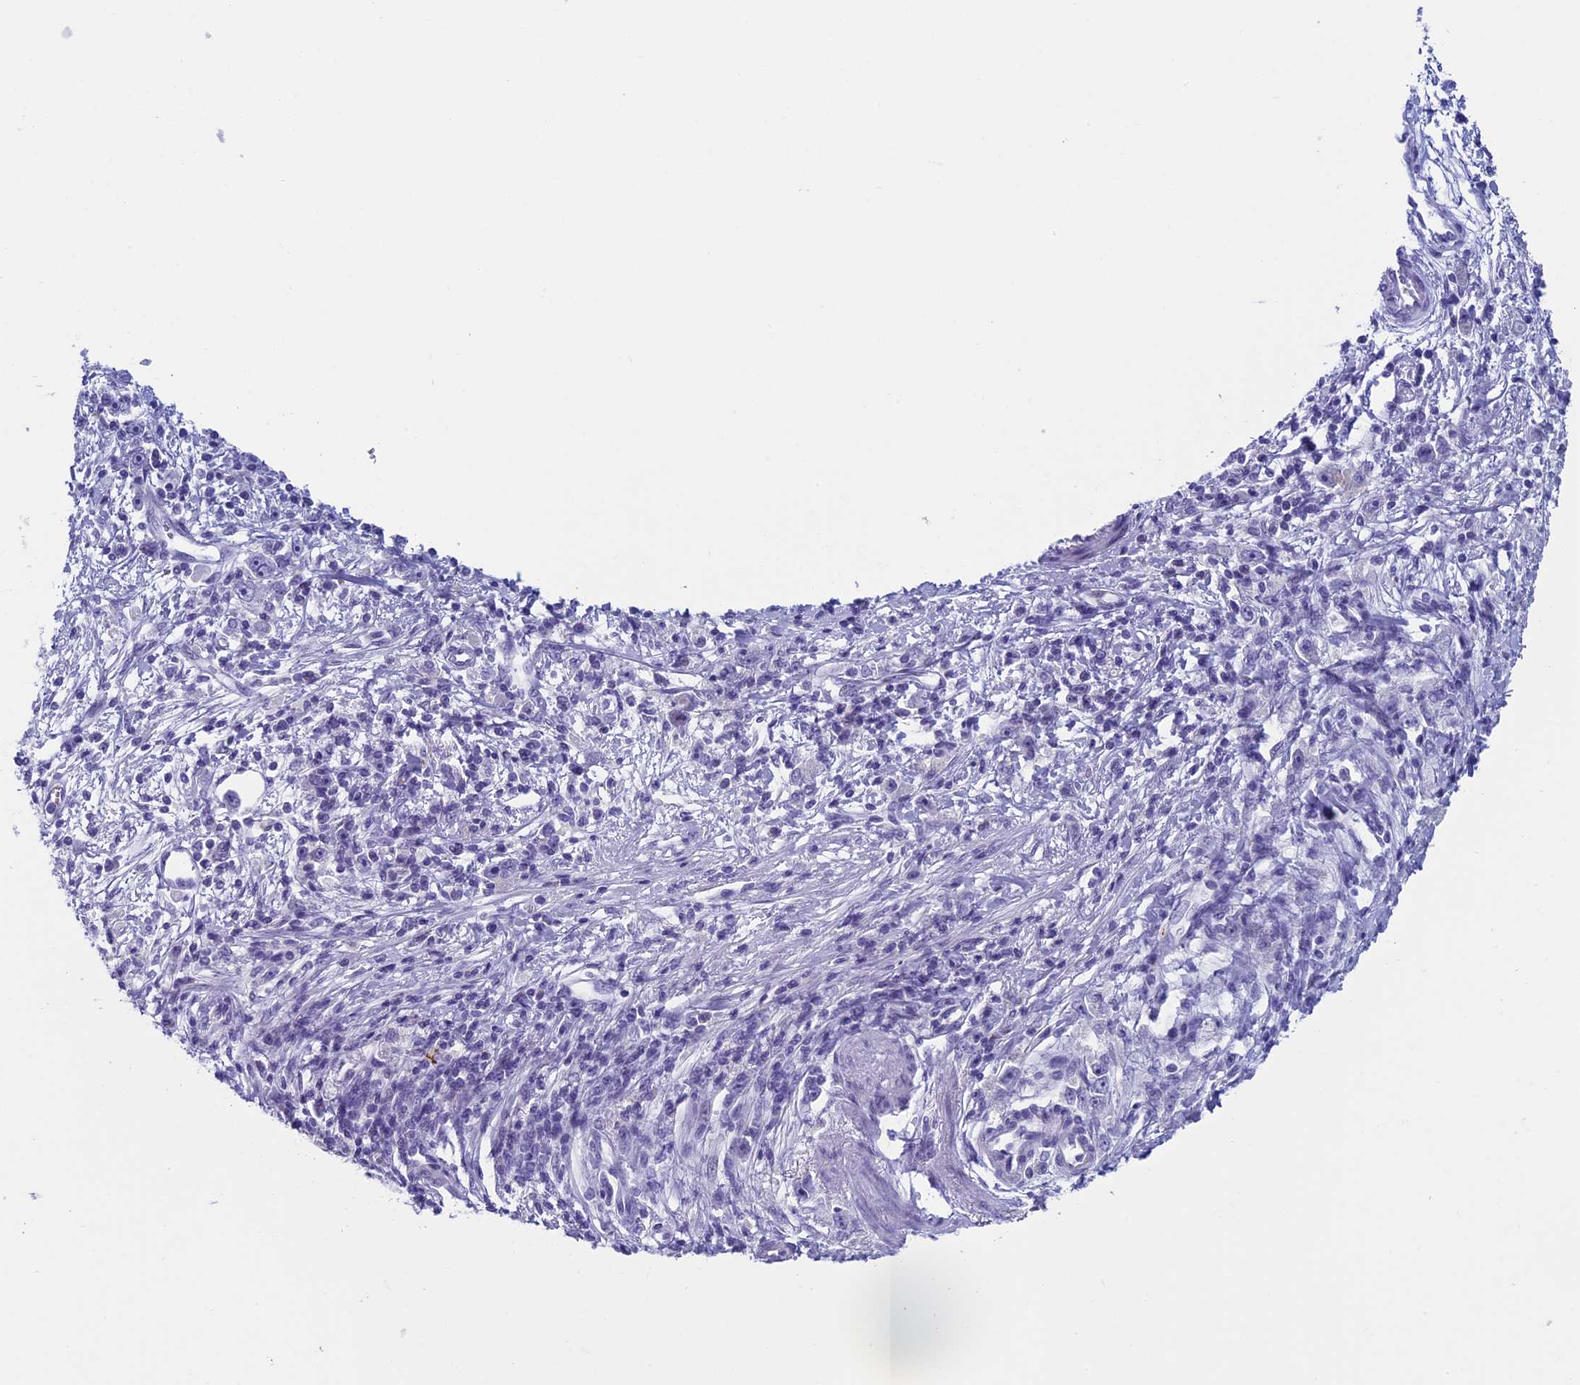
{"staining": {"intensity": "negative", "quantity": "none", "location": "none"}, "tissue": "stomach cancer", "cell_type": "Tumor cells", "image_type": "cancer", "snomed": [{"axis": "morphology", "description": "Adenocarcinoma, NOS"}, {"axis": "topography", "description": "Stomach"}], "caption": "This micrograph is of stomach adenocarcinoma stained with immunohistochemistry to label a protein in brown with the nuclei are counter-stained blue. There is no positivity in tumor cells.", "gene": "AIFM2", "patient": {"sex": "female", "age": 59}}